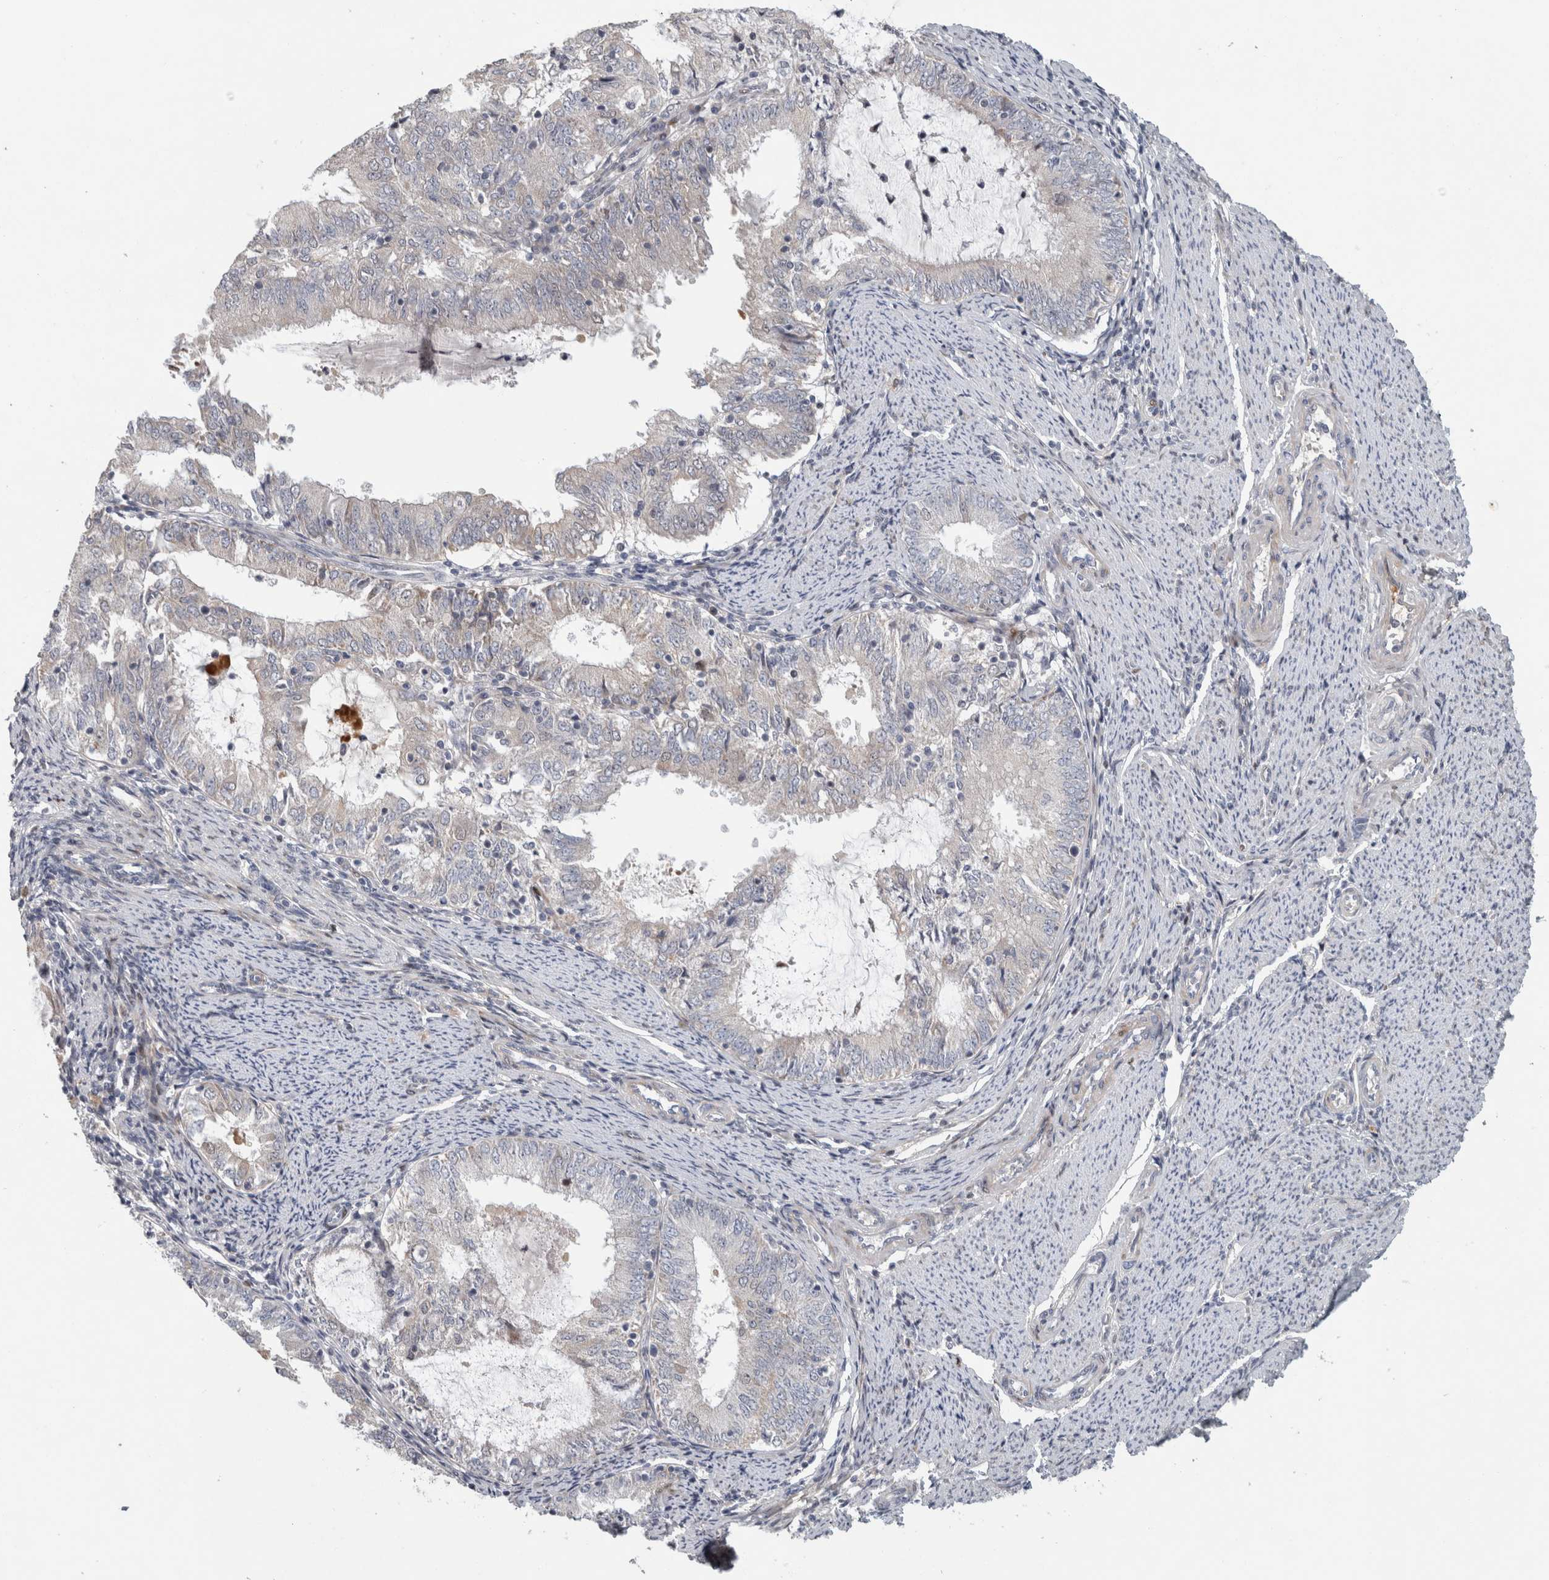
{"staining": {"intensity": "negative", "quantity": "none", "location": "none"}, "tissue": "endometrial cancer", "cell_type": "Tumor cells", "image_type": "cancer", "snomed": [{"axis": "morphology", "description": "Adenocarcinoma, NOS"}, {"axis": "topography", "description": "Endometrium"}], "caption": "A photomicrograph of endometrial cancer stained for a protein reveals no brown staining in tumor cells.", "gene": "RBM48", "patient": {"sex": "female", "age": 57}}